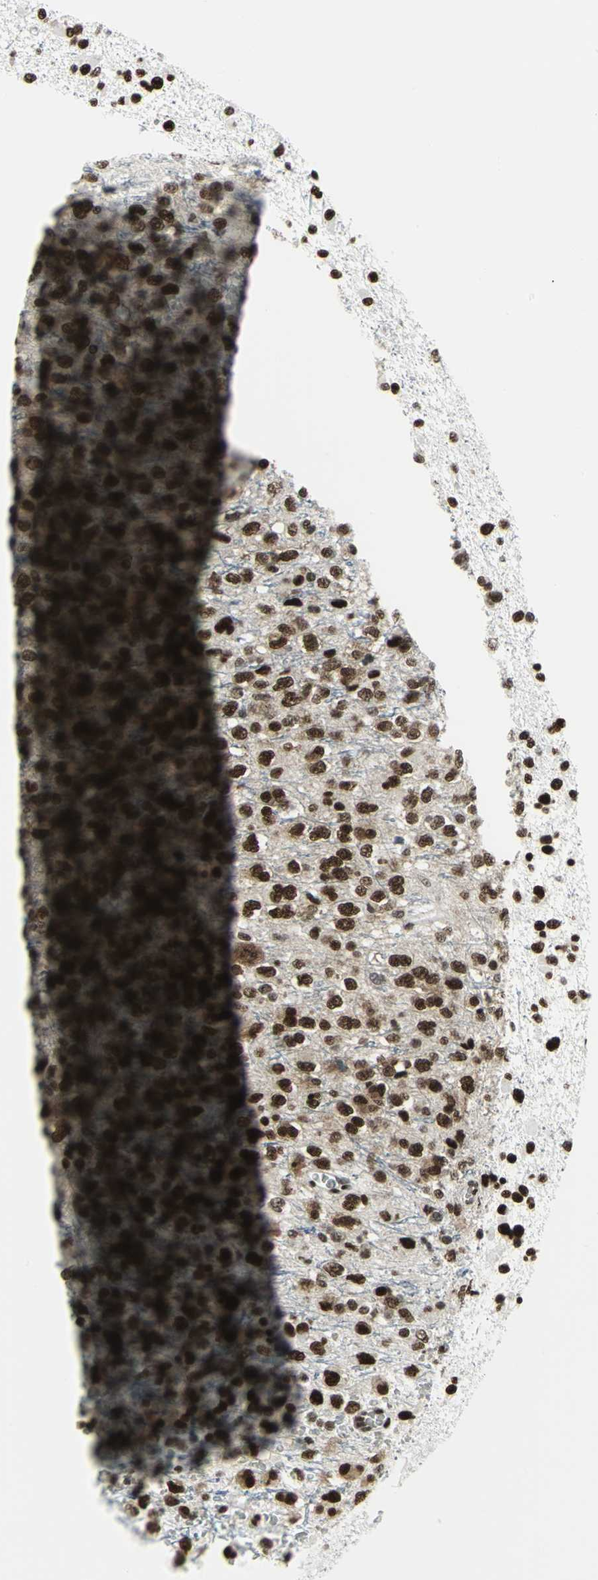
{"staining": {"intensity": "strong", "quantity": ">75%", "location": "nuclear"}, "tissue": "glioma", "cell_type": "Tumor cells", "image_type": "cancer", "snomed": [{"axis": "morphology", "description": "Glioma, malignant, High grade"}, {"axis": "topography", "description": "pancreas cauda"}], "caption": "This is an image of IHC staining of malignant glioma (high-grade), which shows strong expression in the nuclear of tumor cells.", "gene": "SMARCA4", "patient": {"sex": "male", "age": 60}}